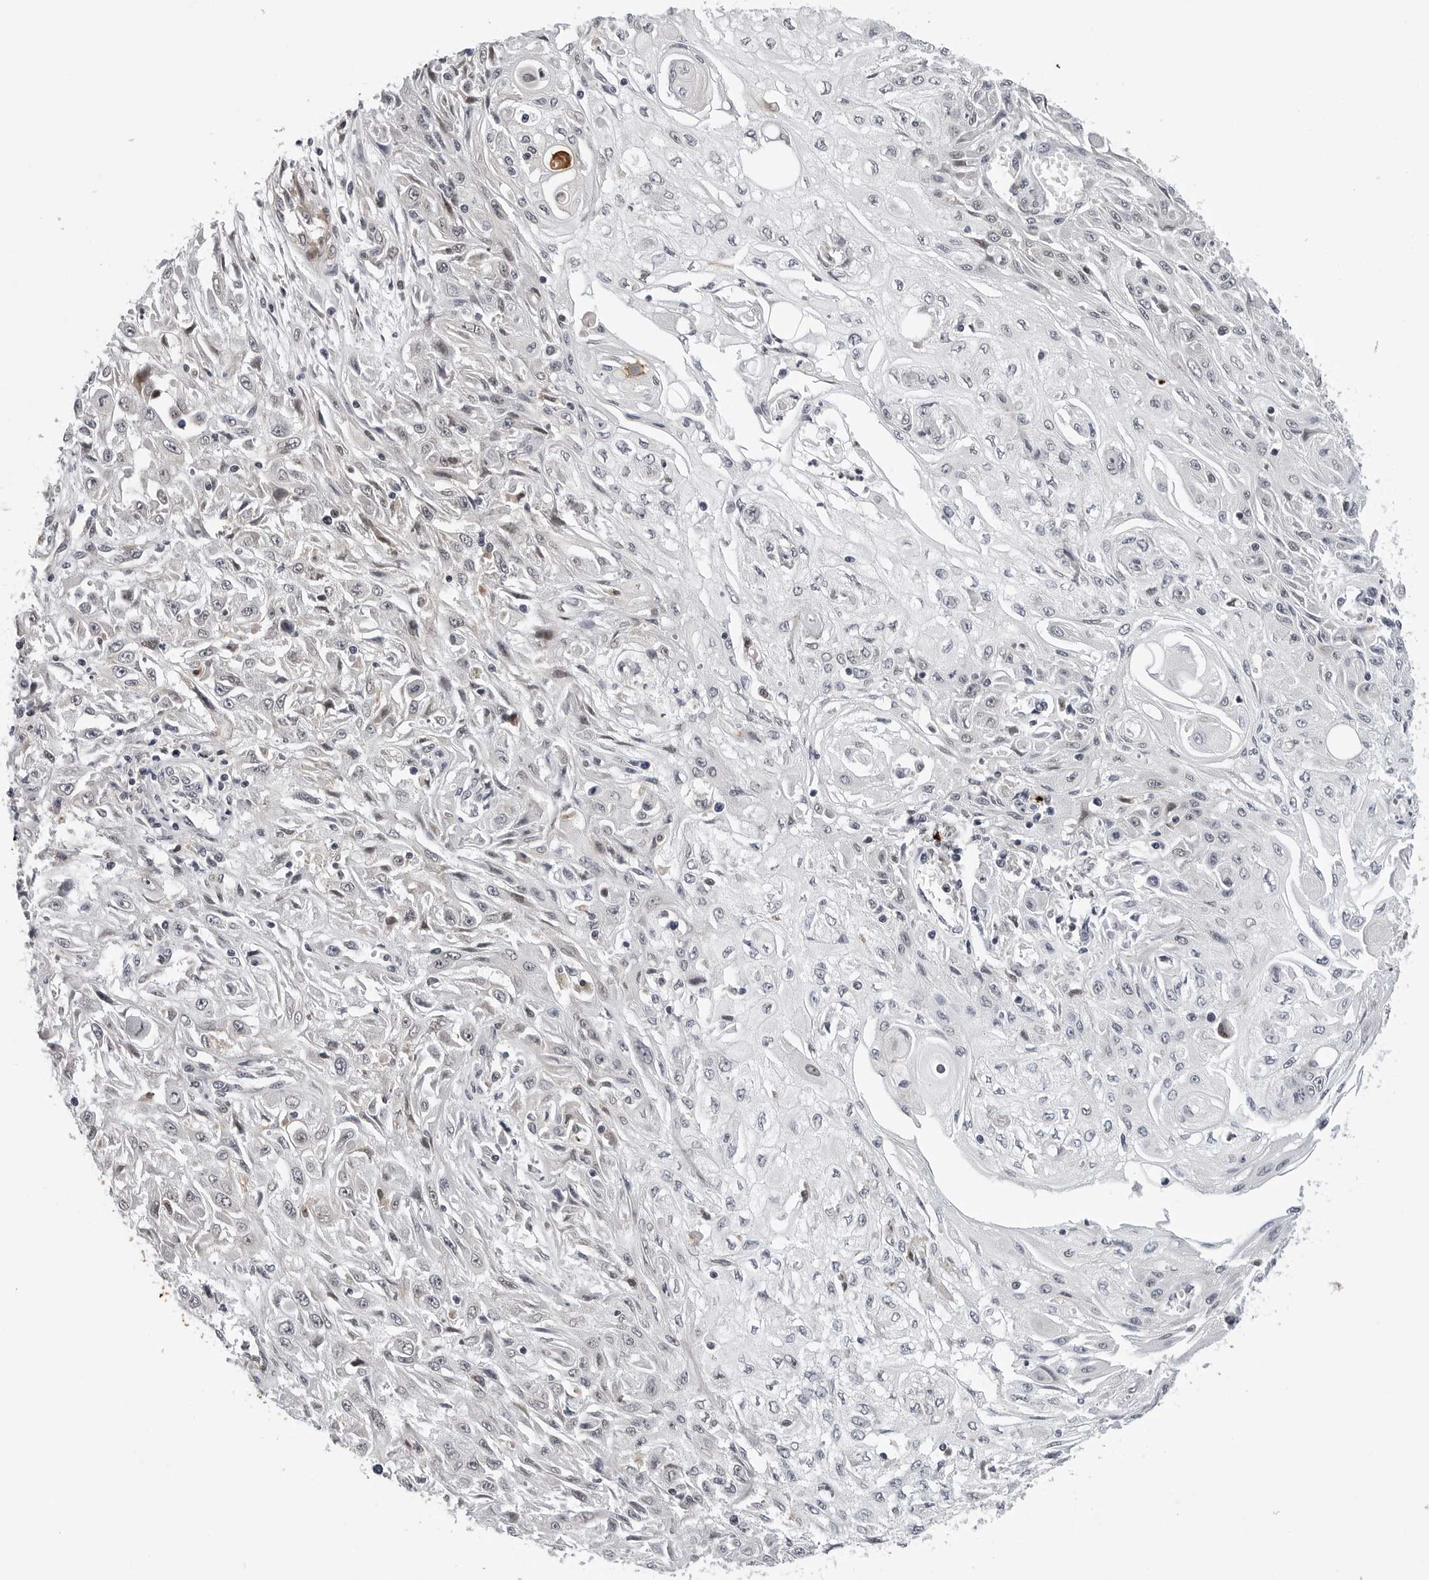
{"staining": {"intensity": "negative", "quantity": "none", "location": "none"}, "tissue": "skin cancer", "cell_type": "Tumor cells", "image_type": "cancer", "snomed": [{"axis": "morphology", "description": "Squamous cell carcinoma, NOS"}, {"axis": "morphology", "description": "Squamous cell carcinoma, metastatic, NOS"}, {"axis": "topography", "description": "Skin"}, {"axis": "topography", "description": "Lymph node"}], "caption": "Metastatic squamous cell carcinoma (skin) stained for a protein using immunohistochemistry exhibits no positivity tumor cells.", "gene": "KIAA1614", "patient": {"sex": "male", "age": 75}}